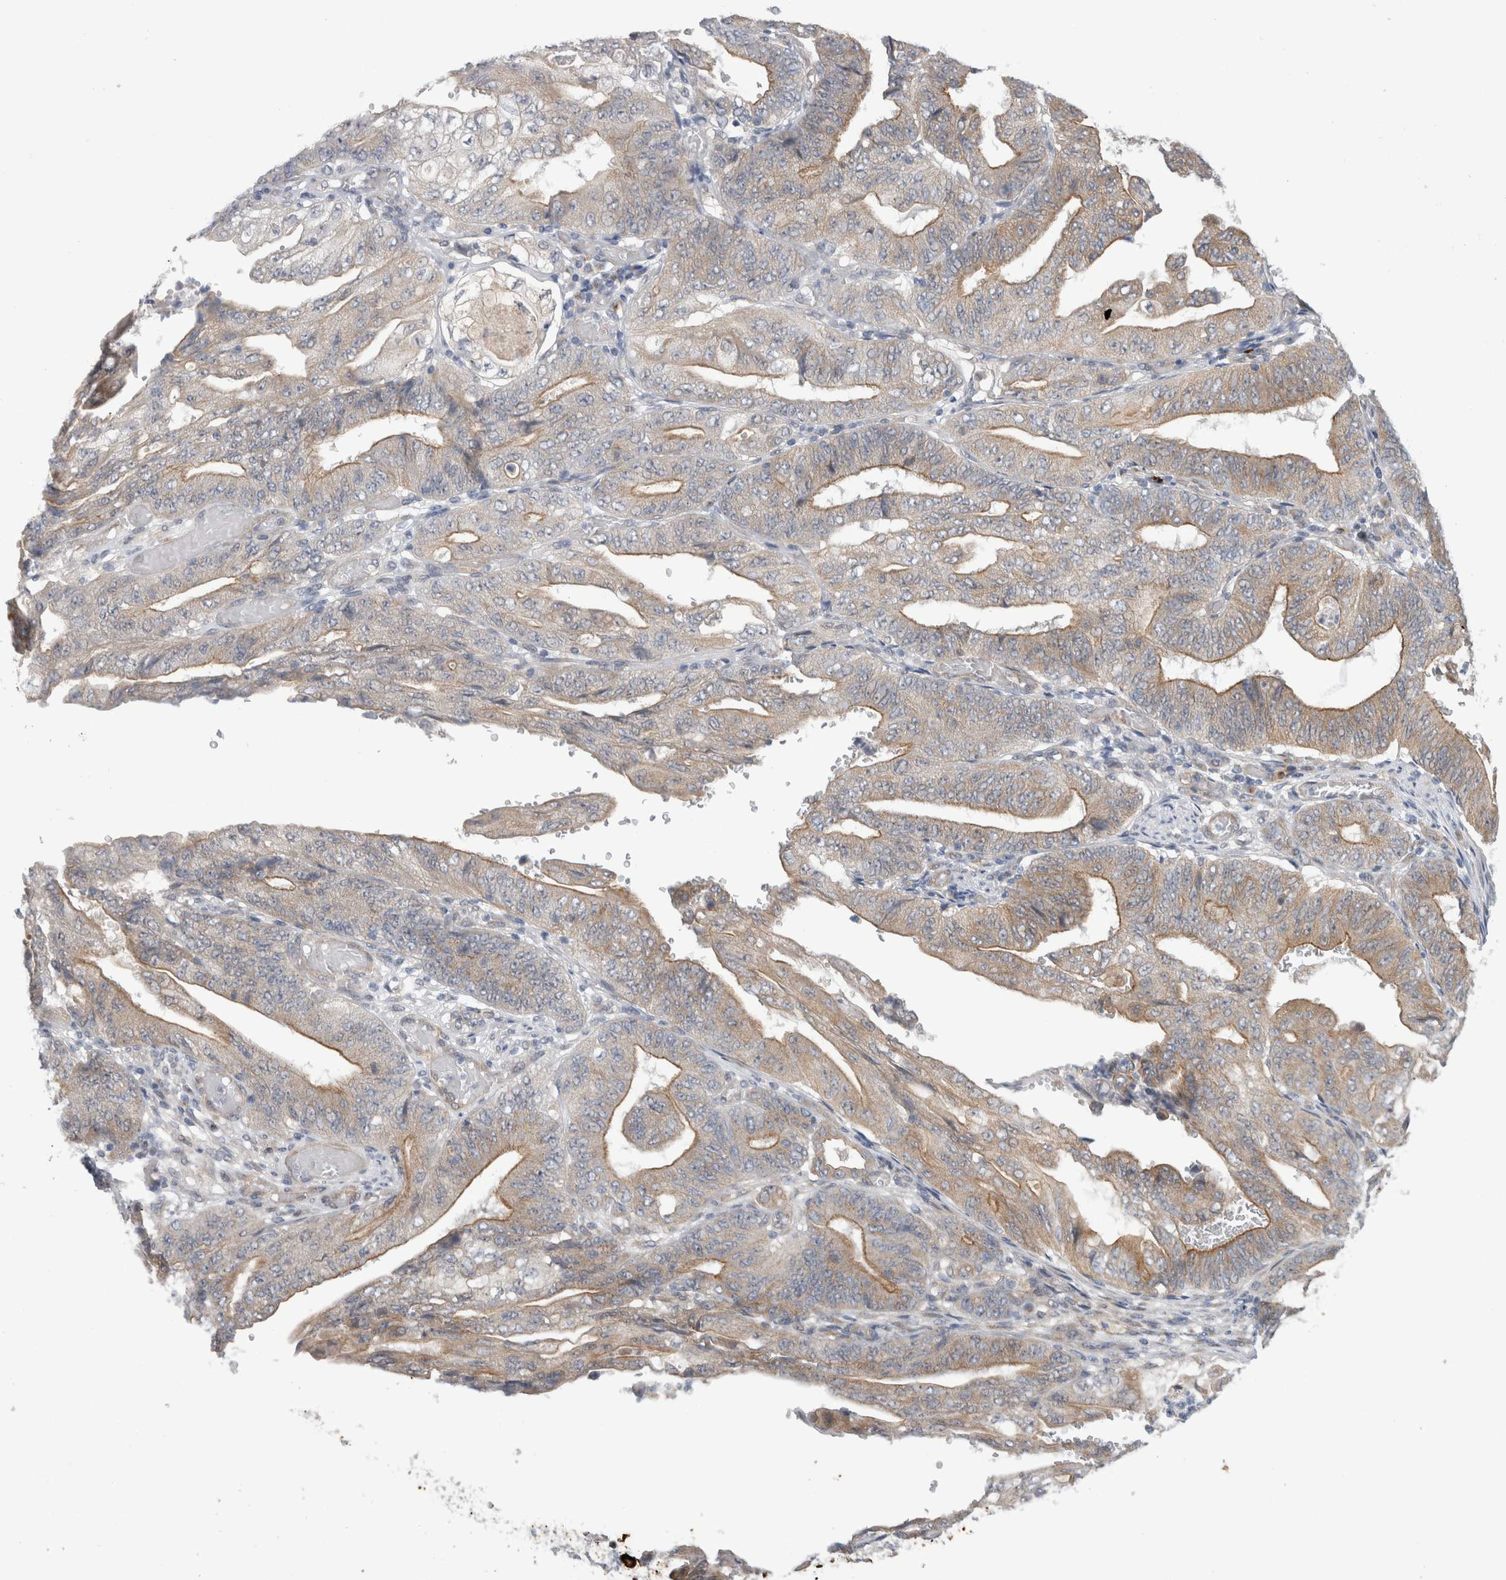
{"staining": {"intensity": "moderate", "quantity": ">75%", "location": "cytoplasmic/membranous"}, "tissue": "stomach cancer", "cell_type": "Tumor cells", "image_type": "cancer", "snomed": [{"axis": "morphology", "description": "Adenocarcinoma, NOS"}, {"axis": "topography", "description": "Stomach"}], "caption": "Protein staining of stomach adenocarcinoma tissue reveals moderate cytoplasmic/membranous positivity in approximately >75% of tumor cells.", "gene": "TAFA5", "patient": {"sex": "female", "age": 73}}